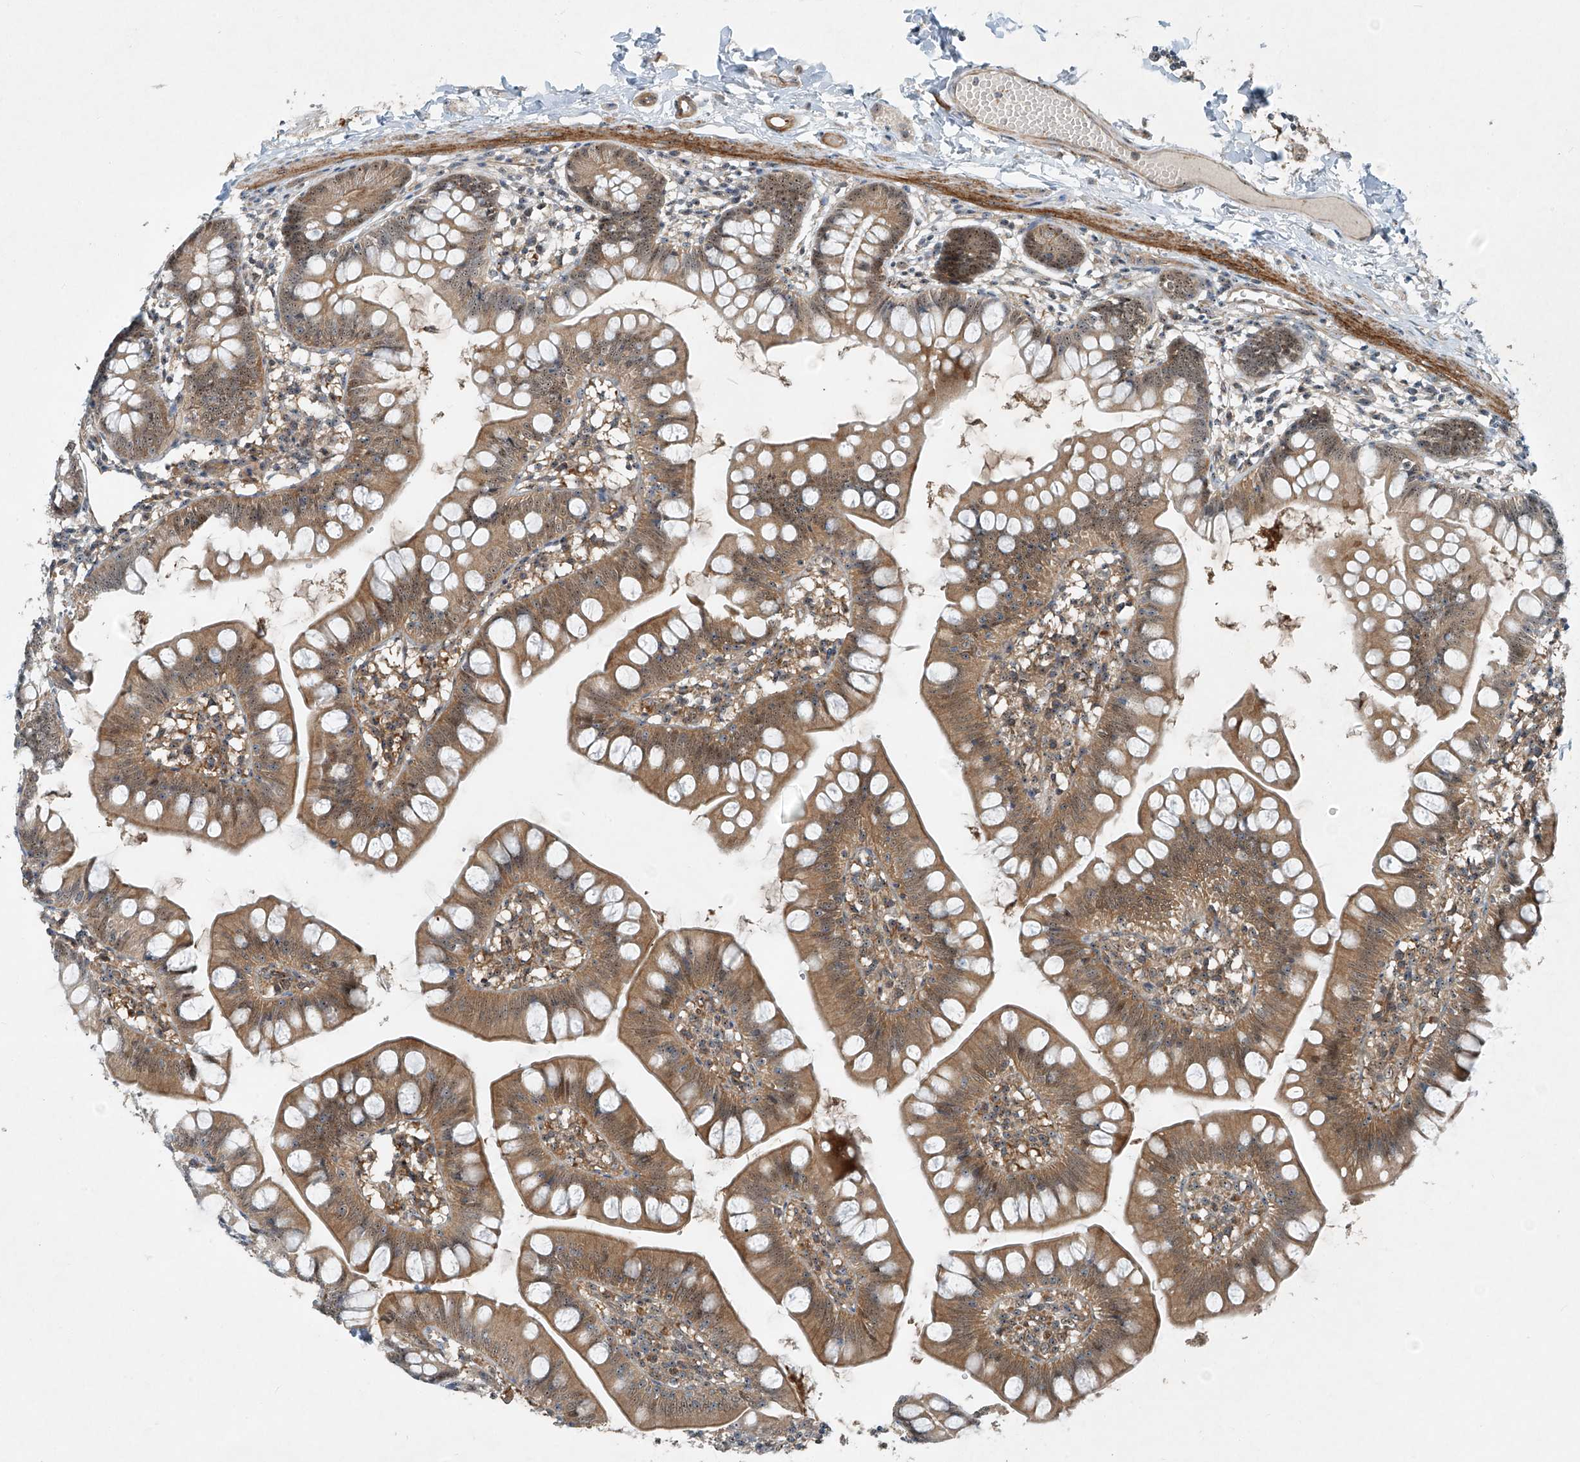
{"staining": {"intensity": "moderate", "quantity": ">75%", "location": "cytoplasmic/membranous,nuclear"}, "tissue": "small intestine", "cell_type": "Glandular cells", "image_type": "normal", "snomed": [{"axis": "morphology", "description": "Normal tissue, NOS"}, {"axis": "topography", "description": "Small intestine"}], "caption": "A histopathology image of small intestine stained for a protein displays moderate cytoplasmic/membranous,nuclear brown staining in glandular cells. The protein is shown in brown color, while the nuclei are stained blue.", "gene": "PPCS", "patient": {"sex": "male", "age": 7}}